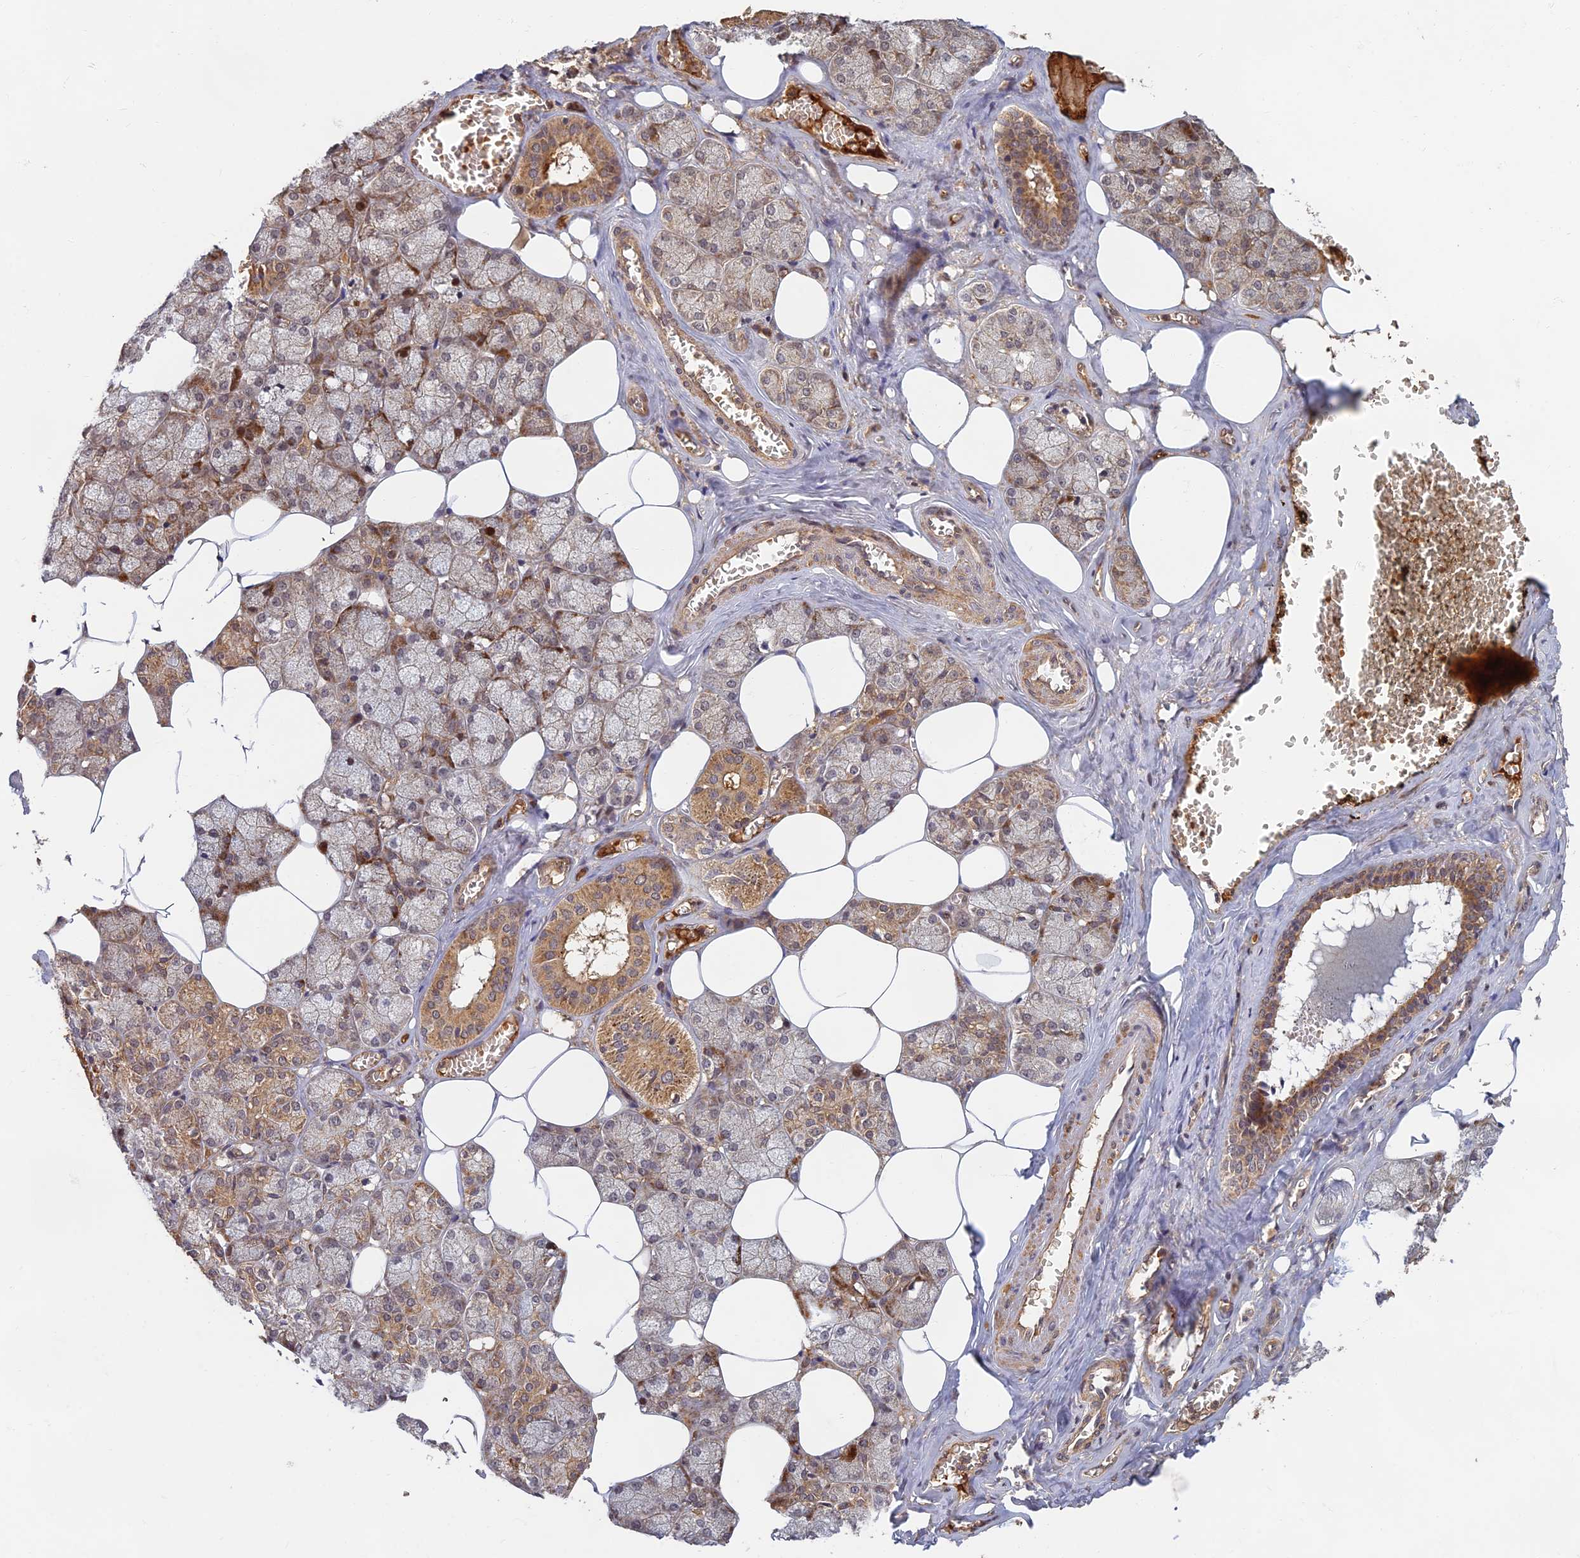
{"staining": {"intensity": "moderate", "quantity": "25%-75%", "location": "cytoplasmic/membranous,nuclear"}, "tissue": "salivary gland", "cell_type": "Glandular cells", "image_type": "normal", "snomed": [{"axis": "morphology", "description": "Normal tissue, NOS"}, {"axis": "topography", "description": "Salivary gland"}], "caption": "A high-resolution histopathology image shows immunohistochemistry staining of normal salivary gland, which demonstrates moderate cytoplasmic/membranous,nuclear expression in approximately 25%-75% of glandular cells.", "gene": "EARS2", "patient": {"sex": "male", "age": 62}}